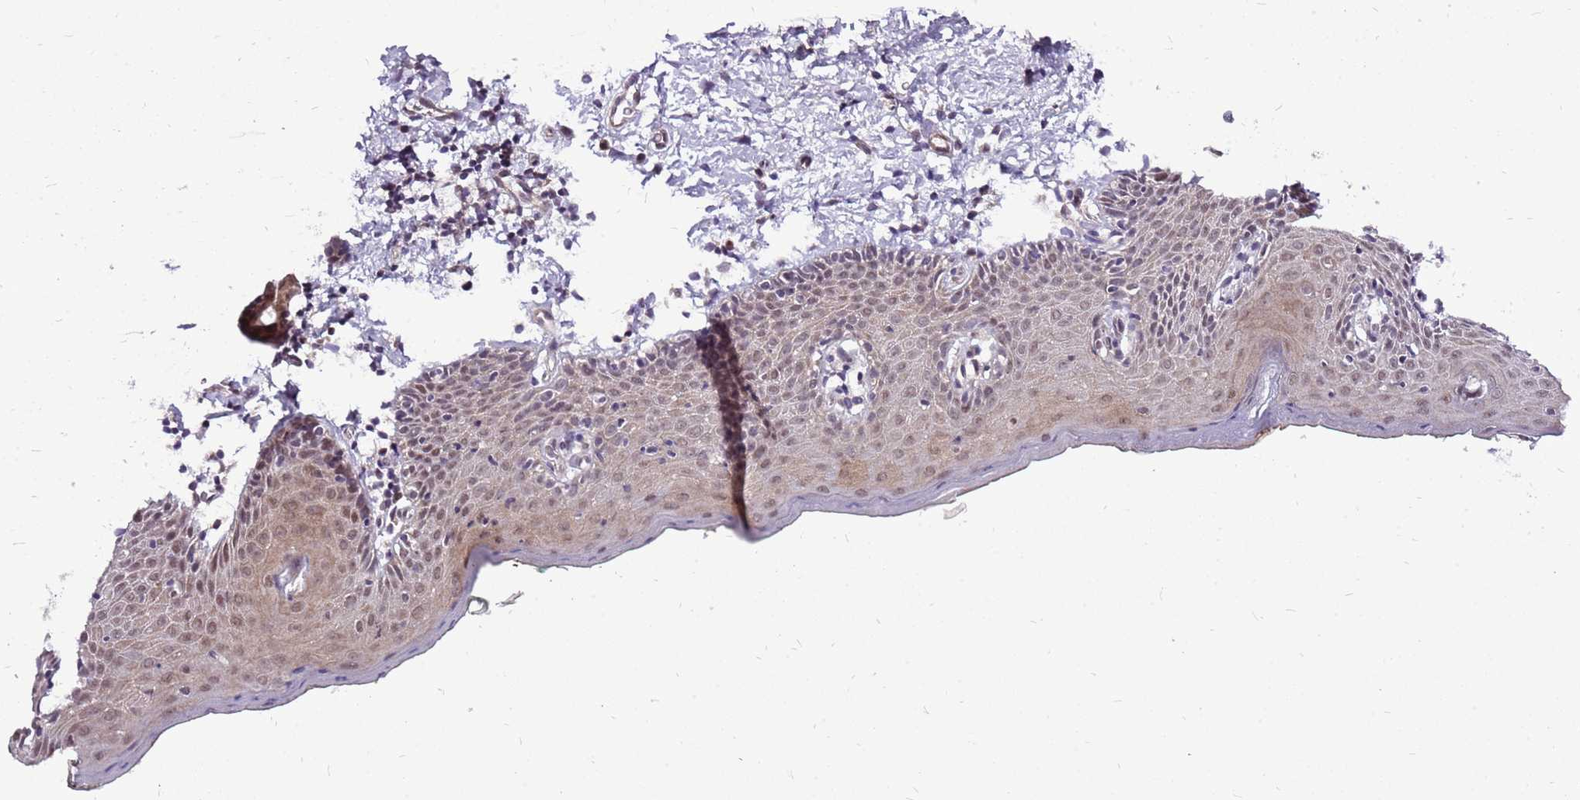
{"staining": {"intensity": "weak", "quantity": ">75%", "location": "cytoplasmic/membranous,nuclear"}, "tissue": "skin", "cell_type": "Epidermal cells", "image_type": "normal", "snomed": [{"axis": "morphology", "description": "Normal tissue, NOS"}, {"axis": "topography", "description": "Vulva"}], "caption": "Epidermal cells display low levels of weak cytoplasmic/membranous,nuclear staining in about >75% of cells in benign skin.", "gene": "CCDC166", "patient": {"sex": "female", "age": 66}}